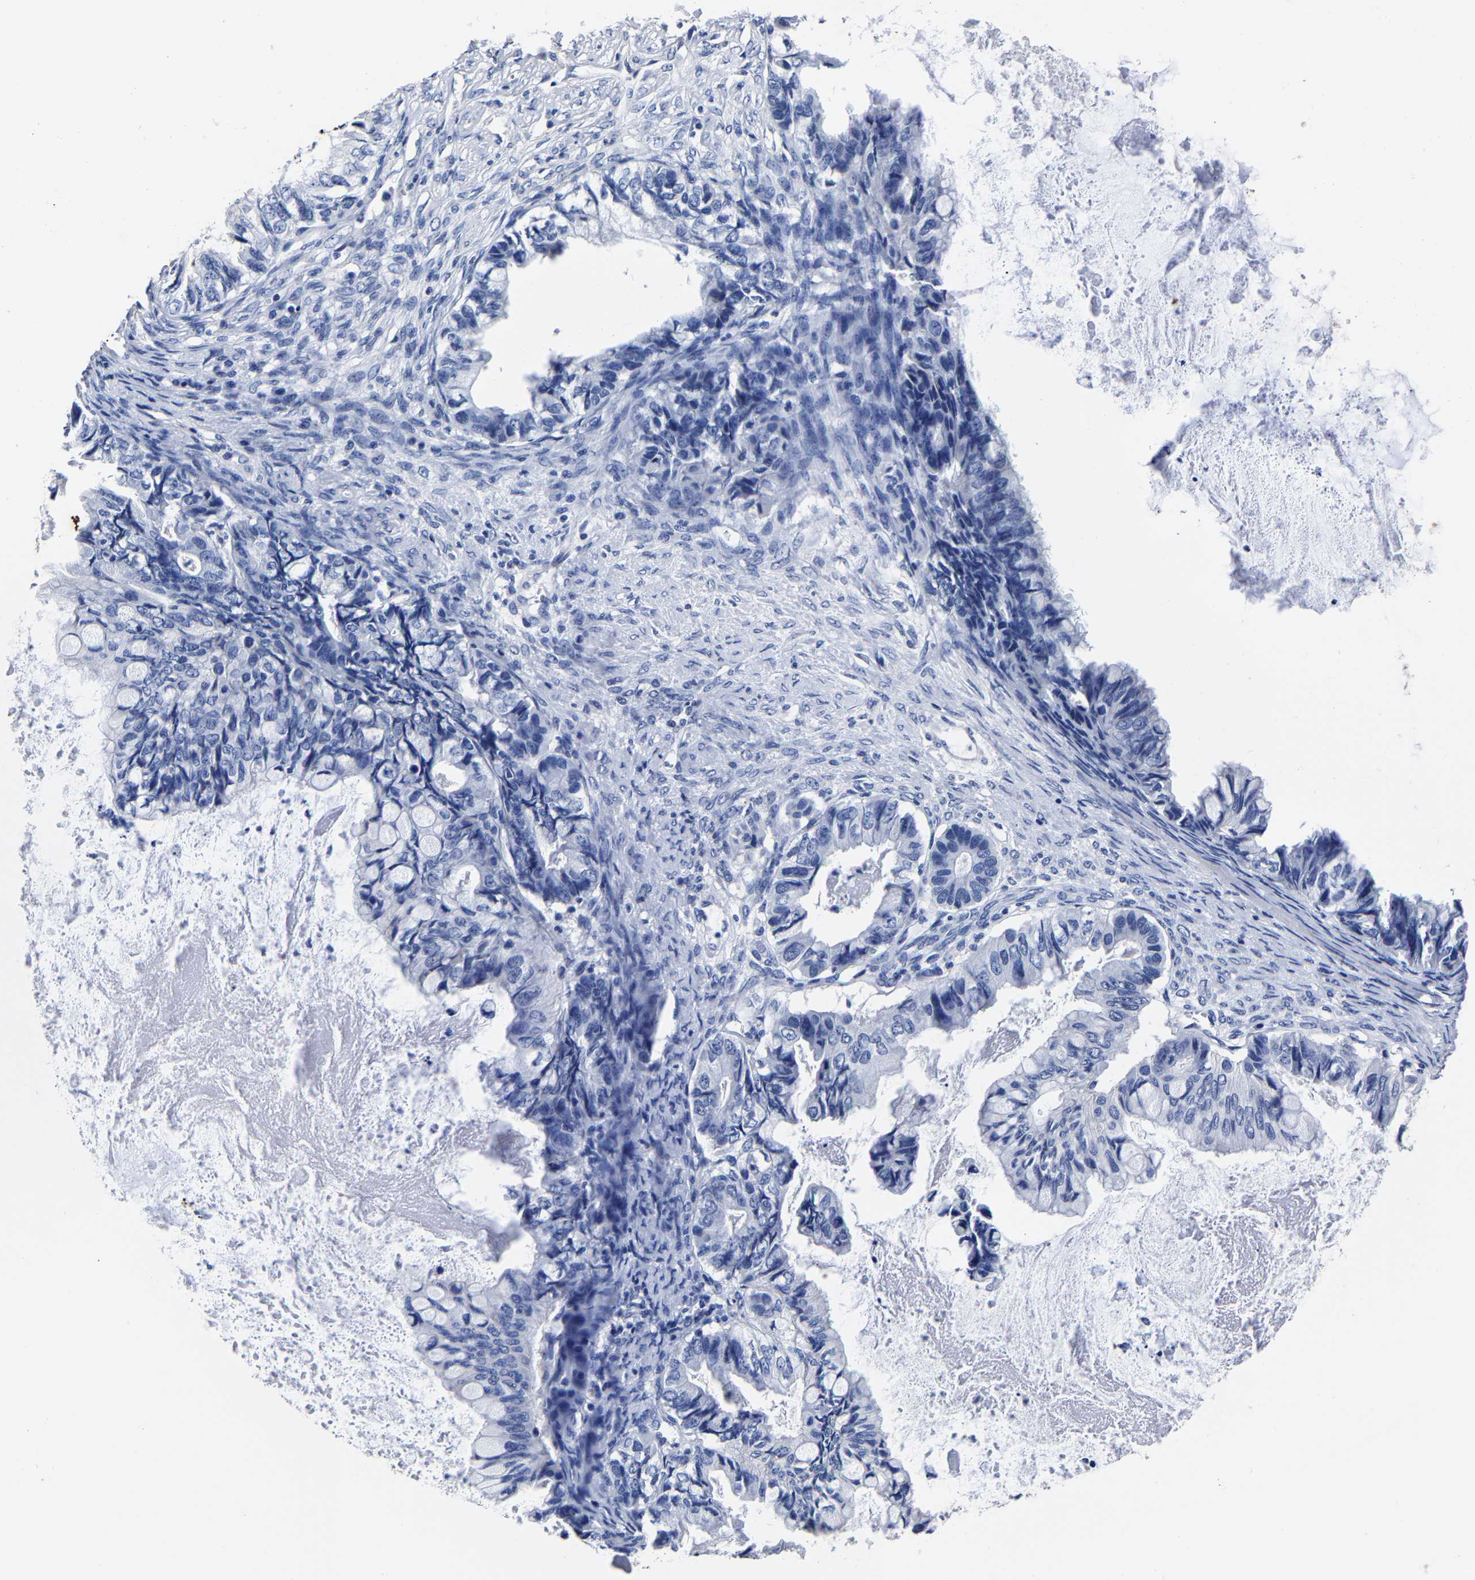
{"staining": {"intensity": "negative", "quantity": "none", "location": "none"}, "tissue": "ovarian cancer", "cell_type": "Tumor cells", "image_type": "cancer", "snomed": [{"axis": "morphology", "description": "Cystadenocarcinoma, mucinous, NOS"}, {"axis": "topography", "description": "Ovary"}], "caption": "The immunohistochemistry (IHC) histopathology image has no significant expression in tumor cells of ovarian cancer (mucinous cystadenocarcinoma) tissue.", "gene": "AKAP4", "patient": {"sex": "female", "age": 80}}